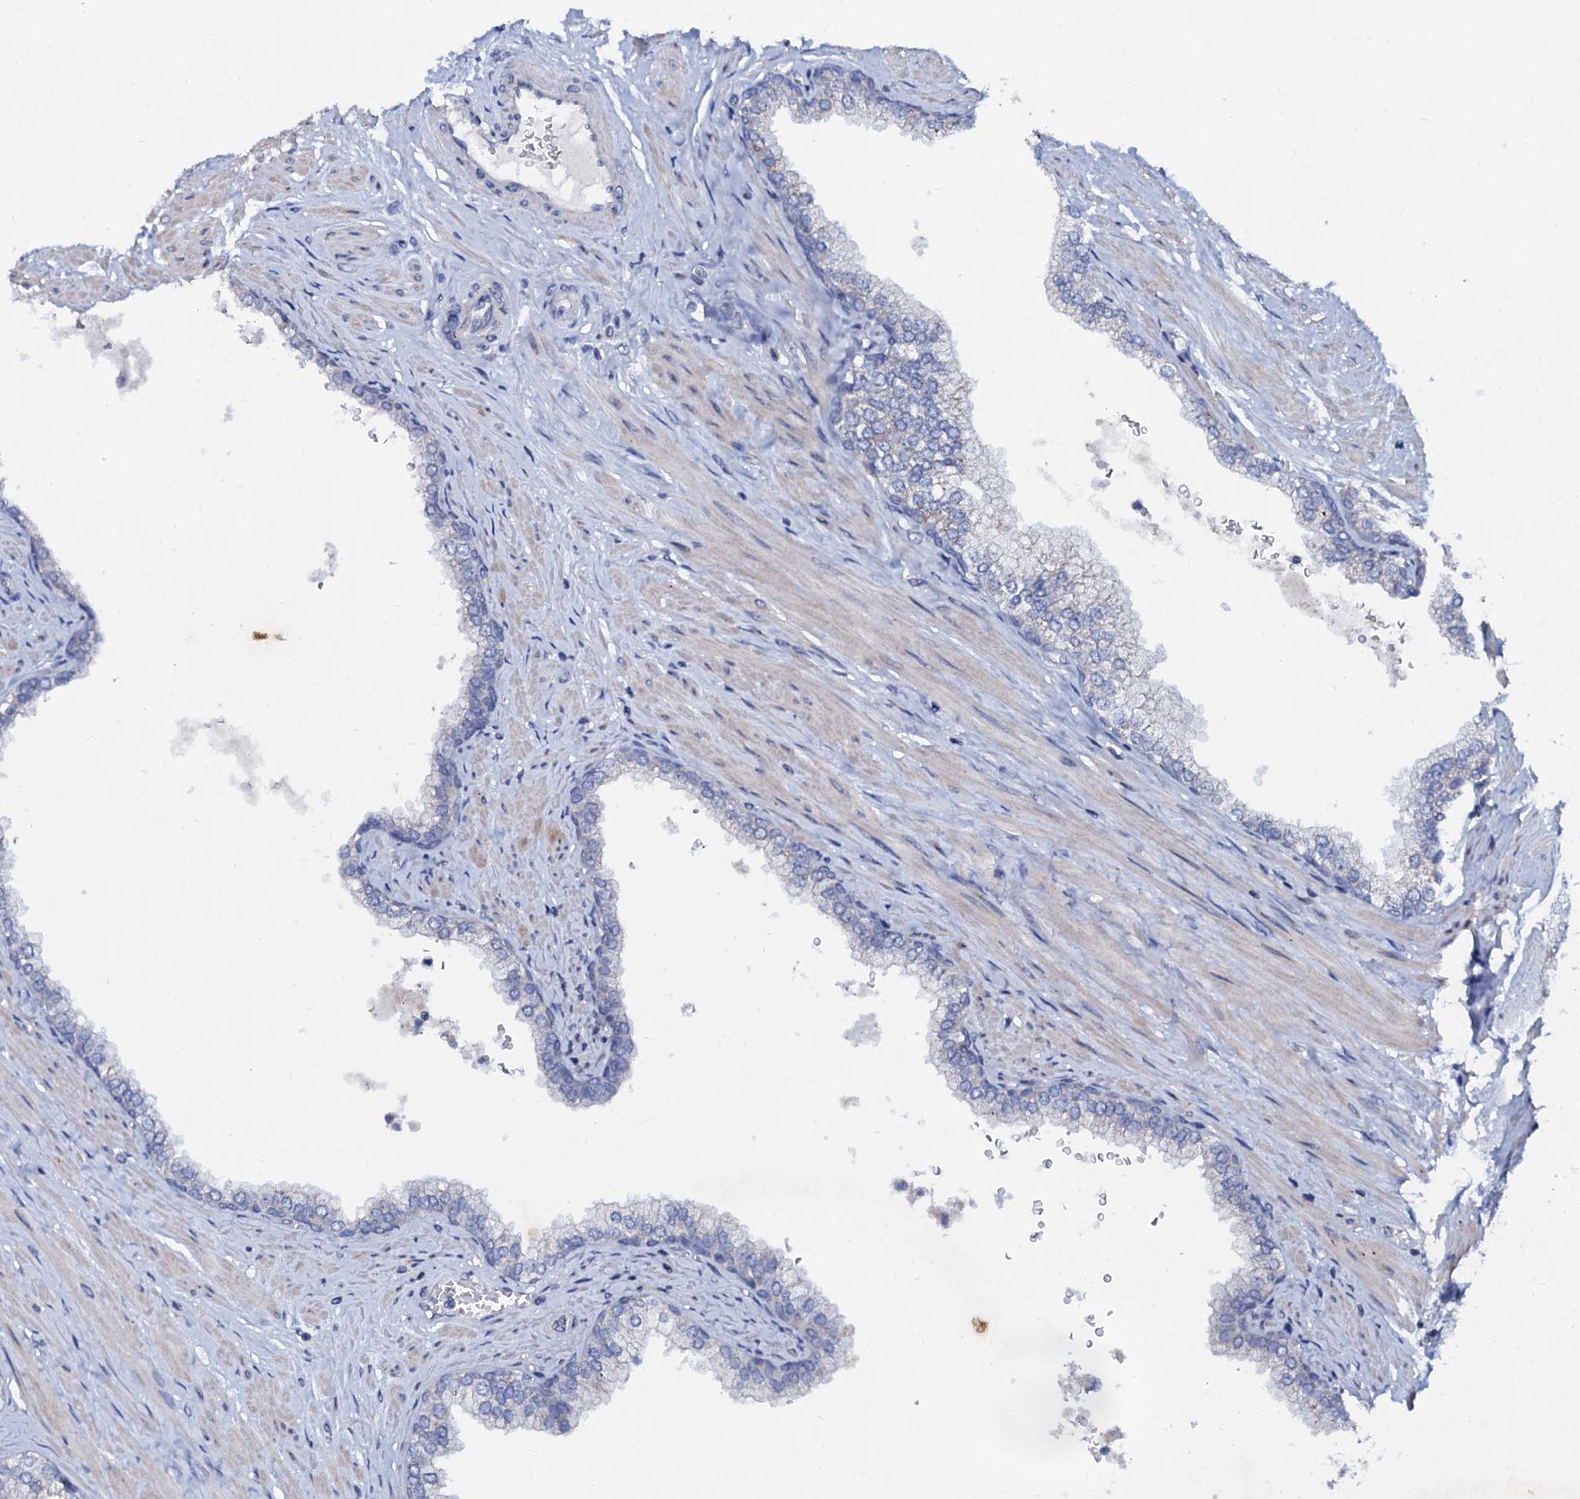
{"staining": {"intensity": "negative", "quantity": "none", "location": "none"}, "tissue": "prostate", "cell_type": "Glandular cells", "image_type": "normal", "snomed": [{"axis": "morphology", "description": "Normal tissue, NOS"}, {"axis": "morphology", "description": "Urothelial carcinoma, Low grade"}, {"axis": "topography", "description": "Urinary bladder"}, {"axis": "topography", "description": "Prostate"}], "caption": "The image demonstrates no significant expression in glandular cells of prostate. (Immunohistochemistry (ihc), brightfield microscopy, high magnification).", "gene": "SLC37A4", "patient": {"sex": "male", "age": 60}}